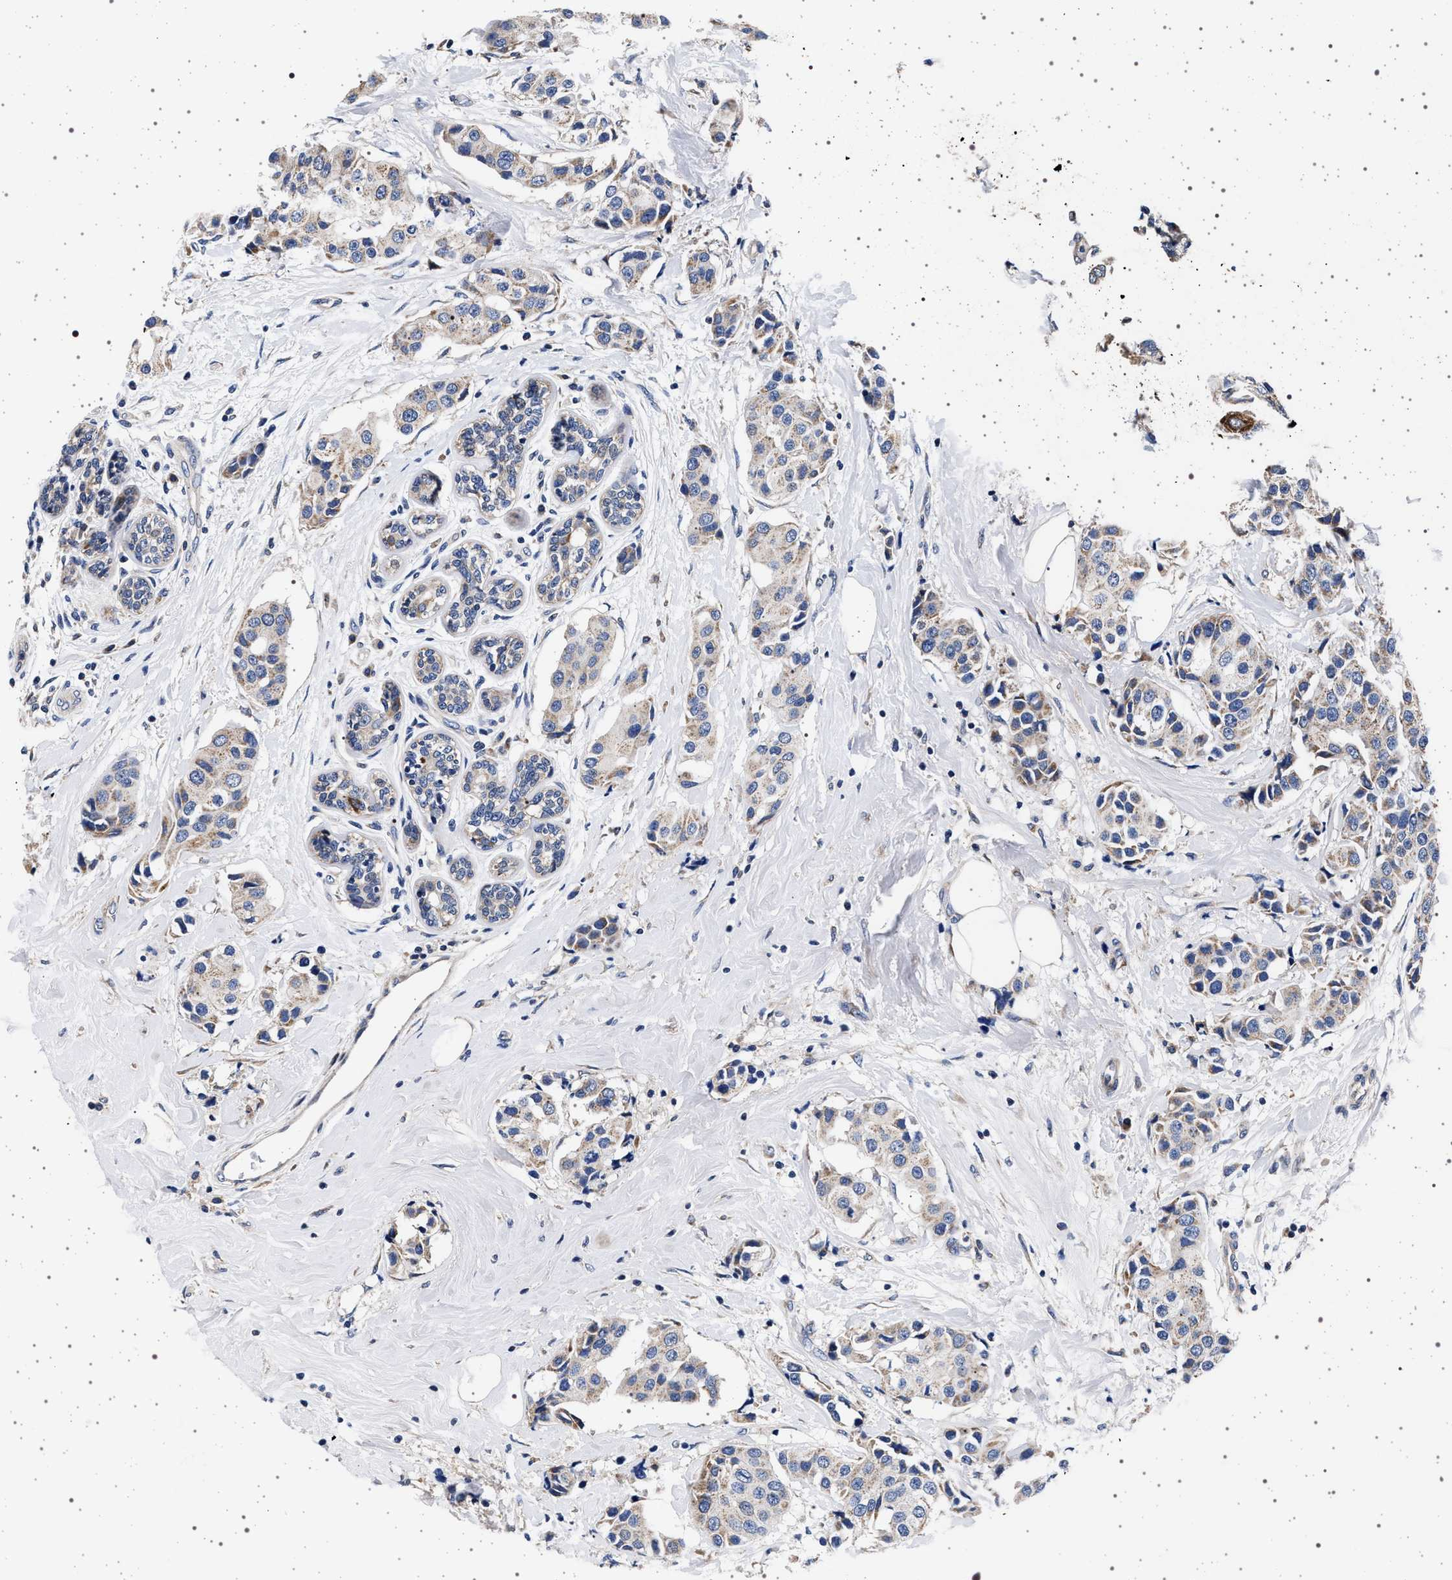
{"staining": {"intensity": "weak", "quantity": "<25%", "location": "cytoplasmic/membranous"}, "tissue": "breast cancer", "cell_type": "Tumor cells", "image_type": "cancer", "snomed": [{"axis": "morphology", "description": "Normal tissue, NOS"}, {"axis": "morphology", "description": "Duct carcinoma"}, {"axis": "topography", "description": "Breast"}], "caption": "Tumor cells are negative for brown protein staining in breast cancer (invasive ductal carcinoma).", "gene": "MAP3K2", "patient": {"sex": "female", "age": 39}}